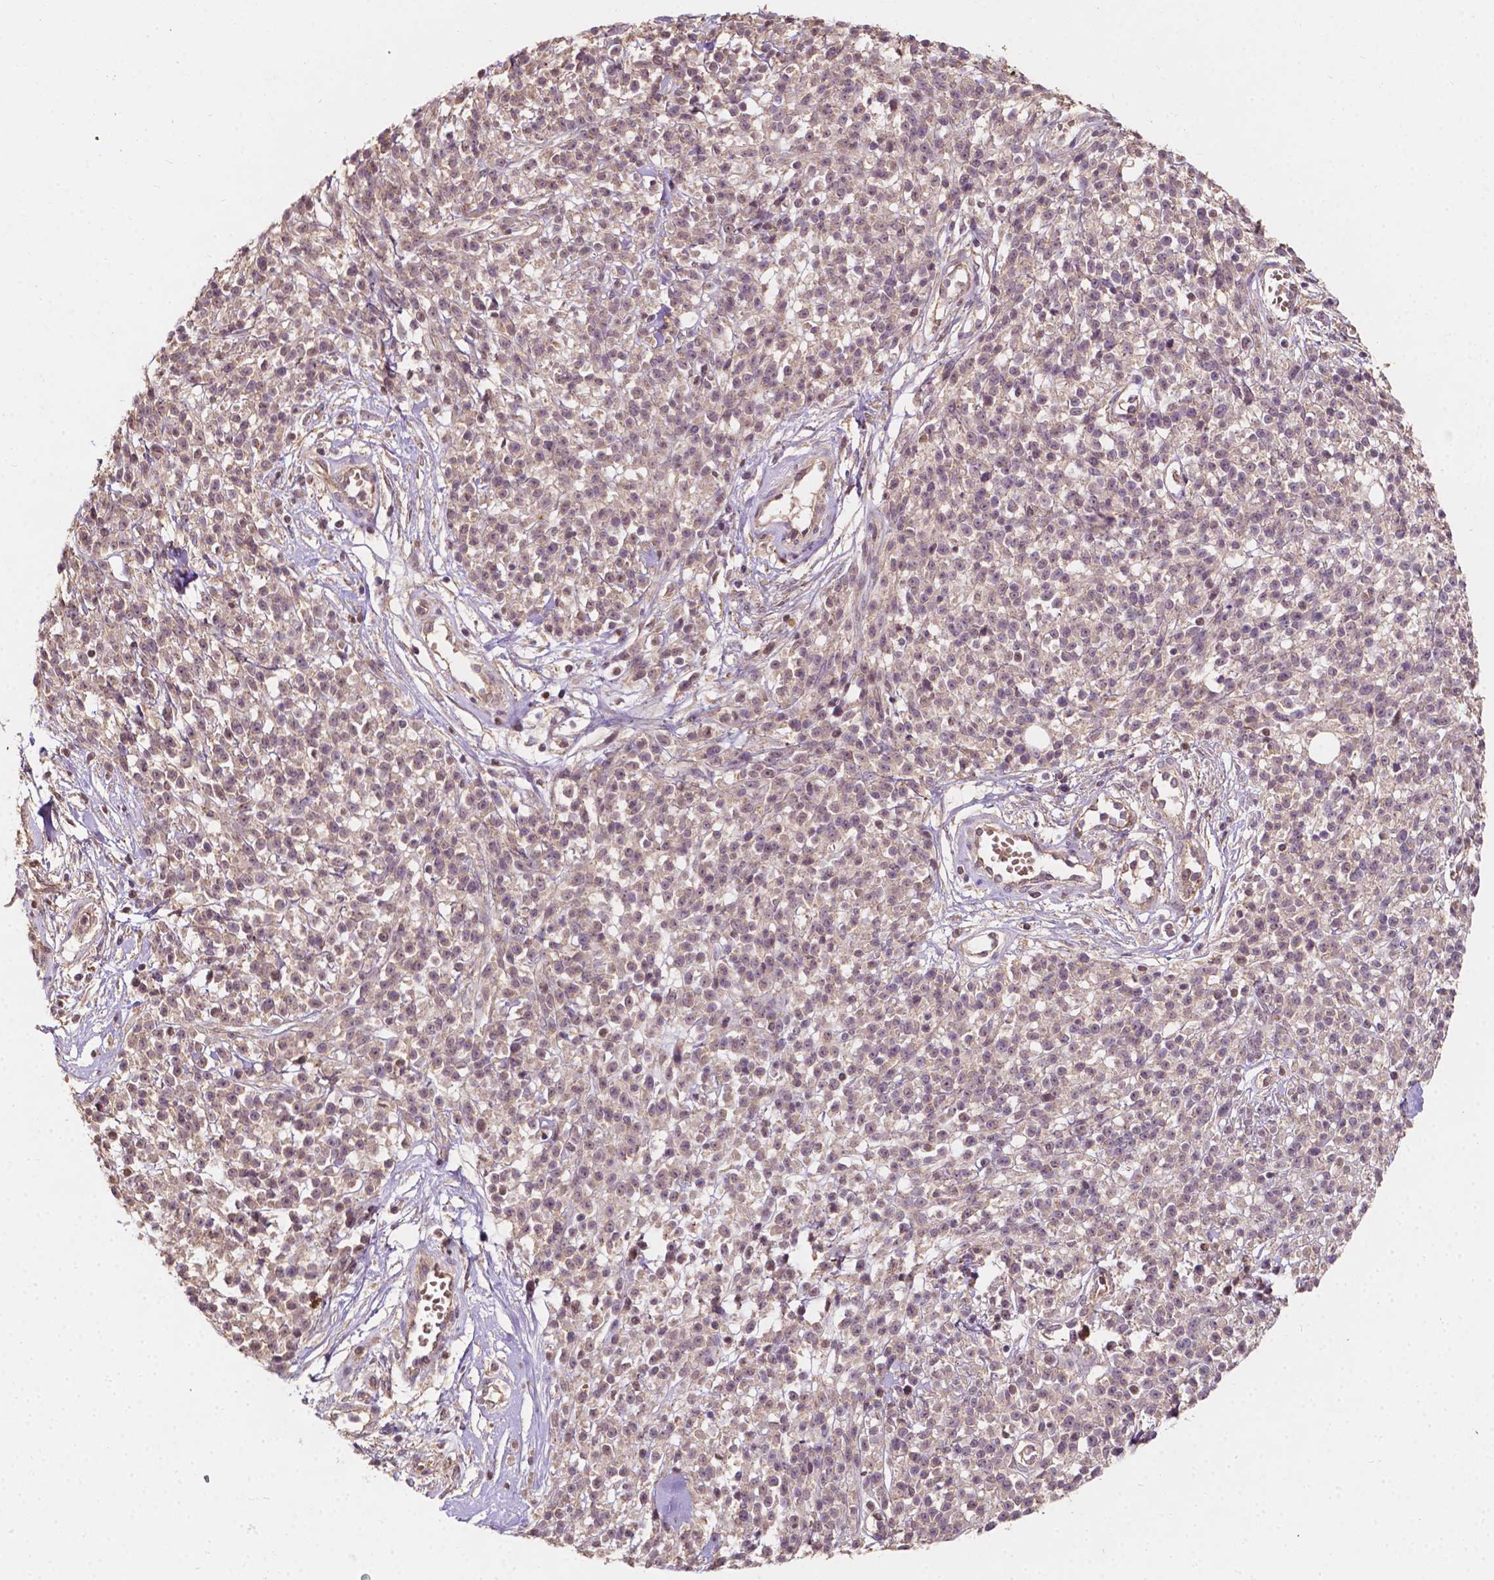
{"staining": {"intensity": "weak", "quantity": "25%-75%", "location": "nuclear"}, "tissue": "melanoma", "cell_type": "Tumor cells", "image_type": "cancer", "snomed": [{"axis": "morphology", "description": "Malignant melanoma, NOS"}, {"axis": "topography", "description": "Skin"}, {"axis": "topography", "description": "Skin of trunk"}], "caption": "Immunohistochemistry micrograph of melanoma stained for a protein (brown), which exhibits low levels of weak nuclear staining in approximately 25%-75% of tumor cells.", "gene": "DUSP16", "patient": {"sex": "male", "age": 74}}